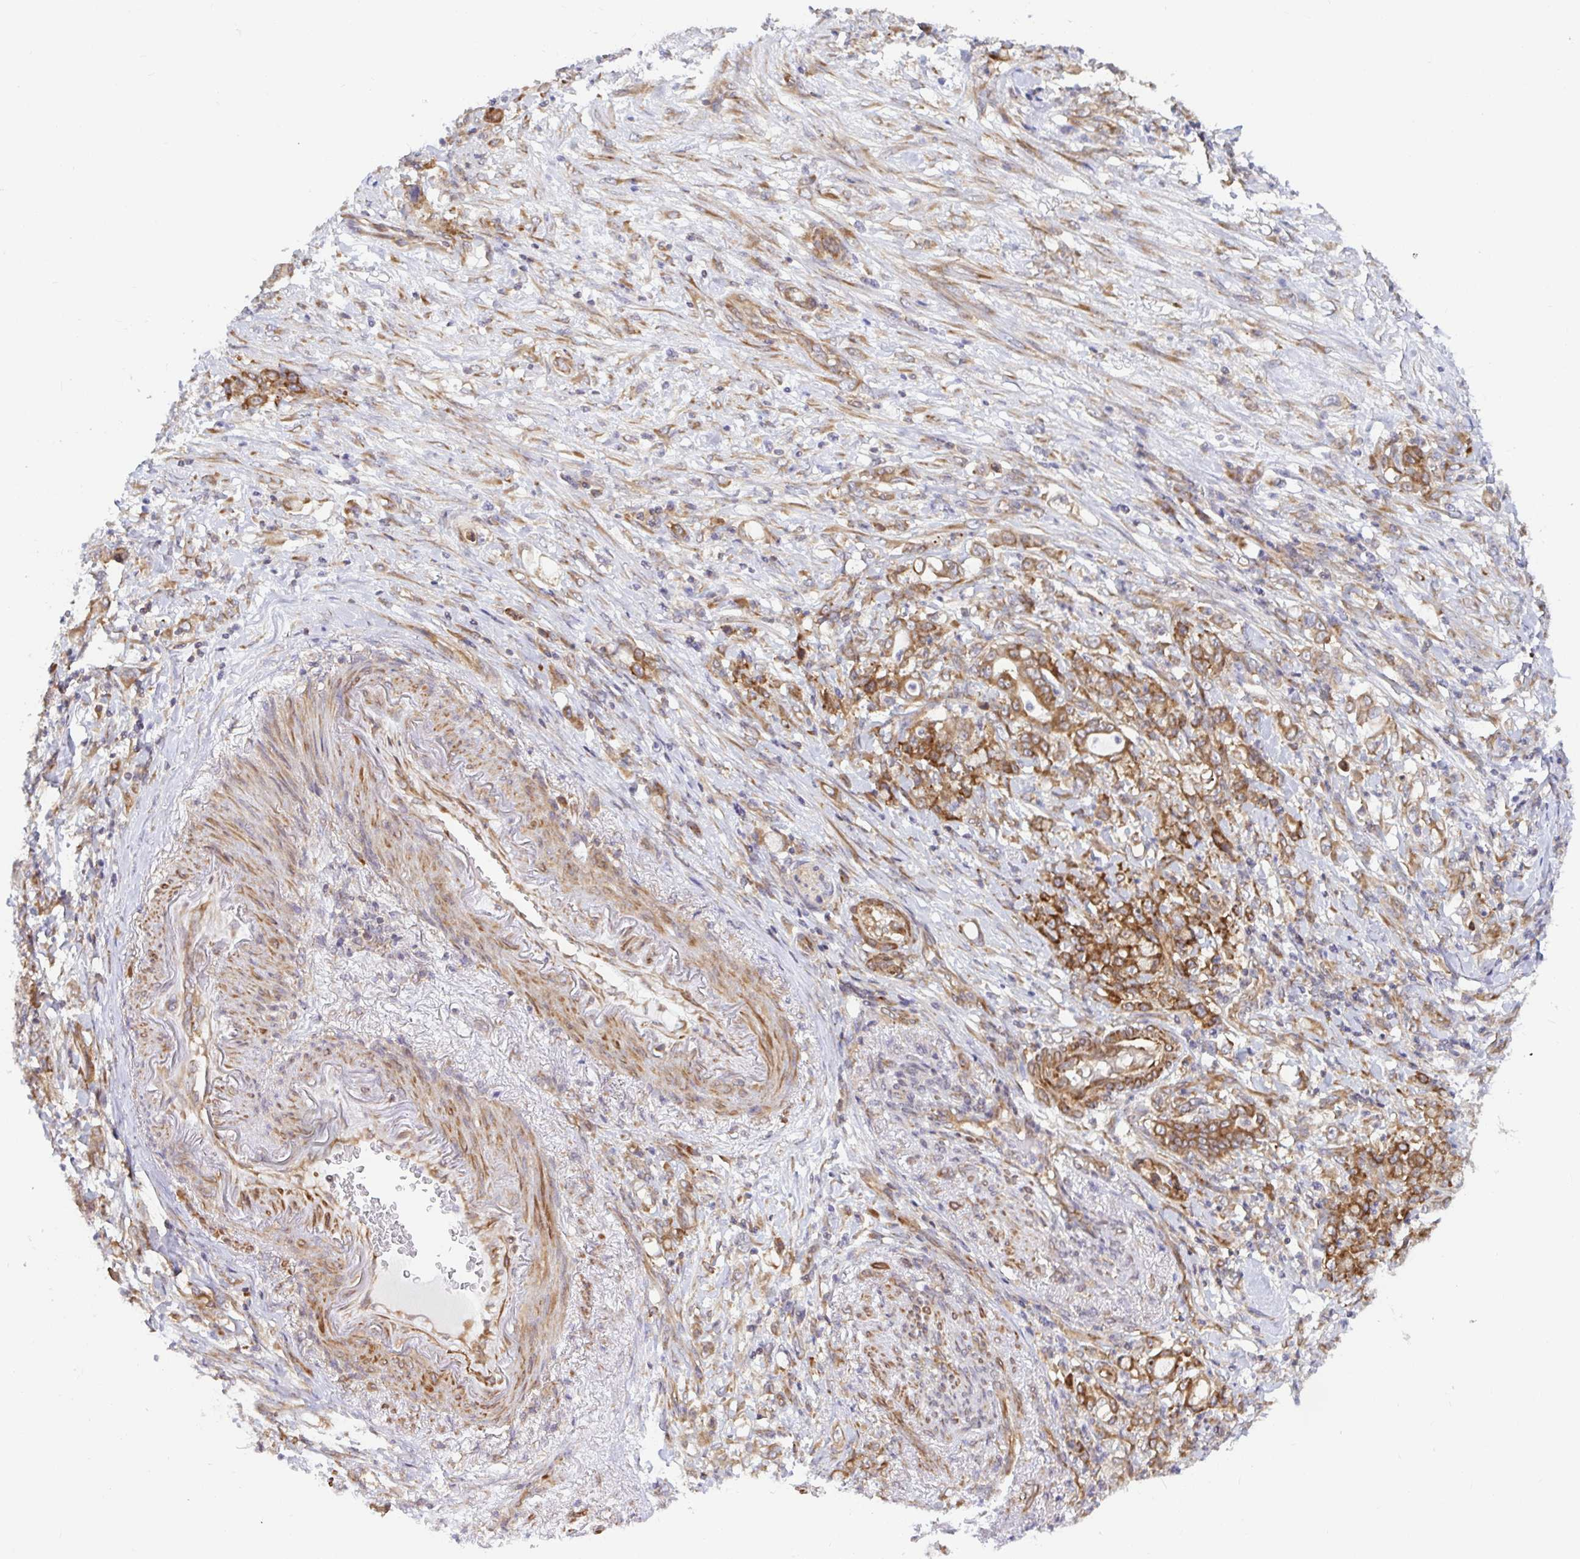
{"staining": {"intensity": "moderate", "quantity": ">75%", "location": "cytoplasmic/membranous"}, "tissue": "stomach cancer", "cell_type": "Tumor cells", "image_type": "cancer", "snomed": [{"axis": "morphology", "description": "Adenocarcinoma, NOS"}, {"axis": "topography", "description": "Stomach"}], "caption": "Immunohistochemical staining of human stomach cancer (adenocarcinoma) shows medium levels of moderate cytoplasmic/membranous protein staining in about >75% of tumor cells. The staining was performed using DAB, with brown indicating positive protein expression. Nuclei are stained blue with hematoxylin.", "gene": "LARP1", "patient": {"sex": "female", "age": 79}}